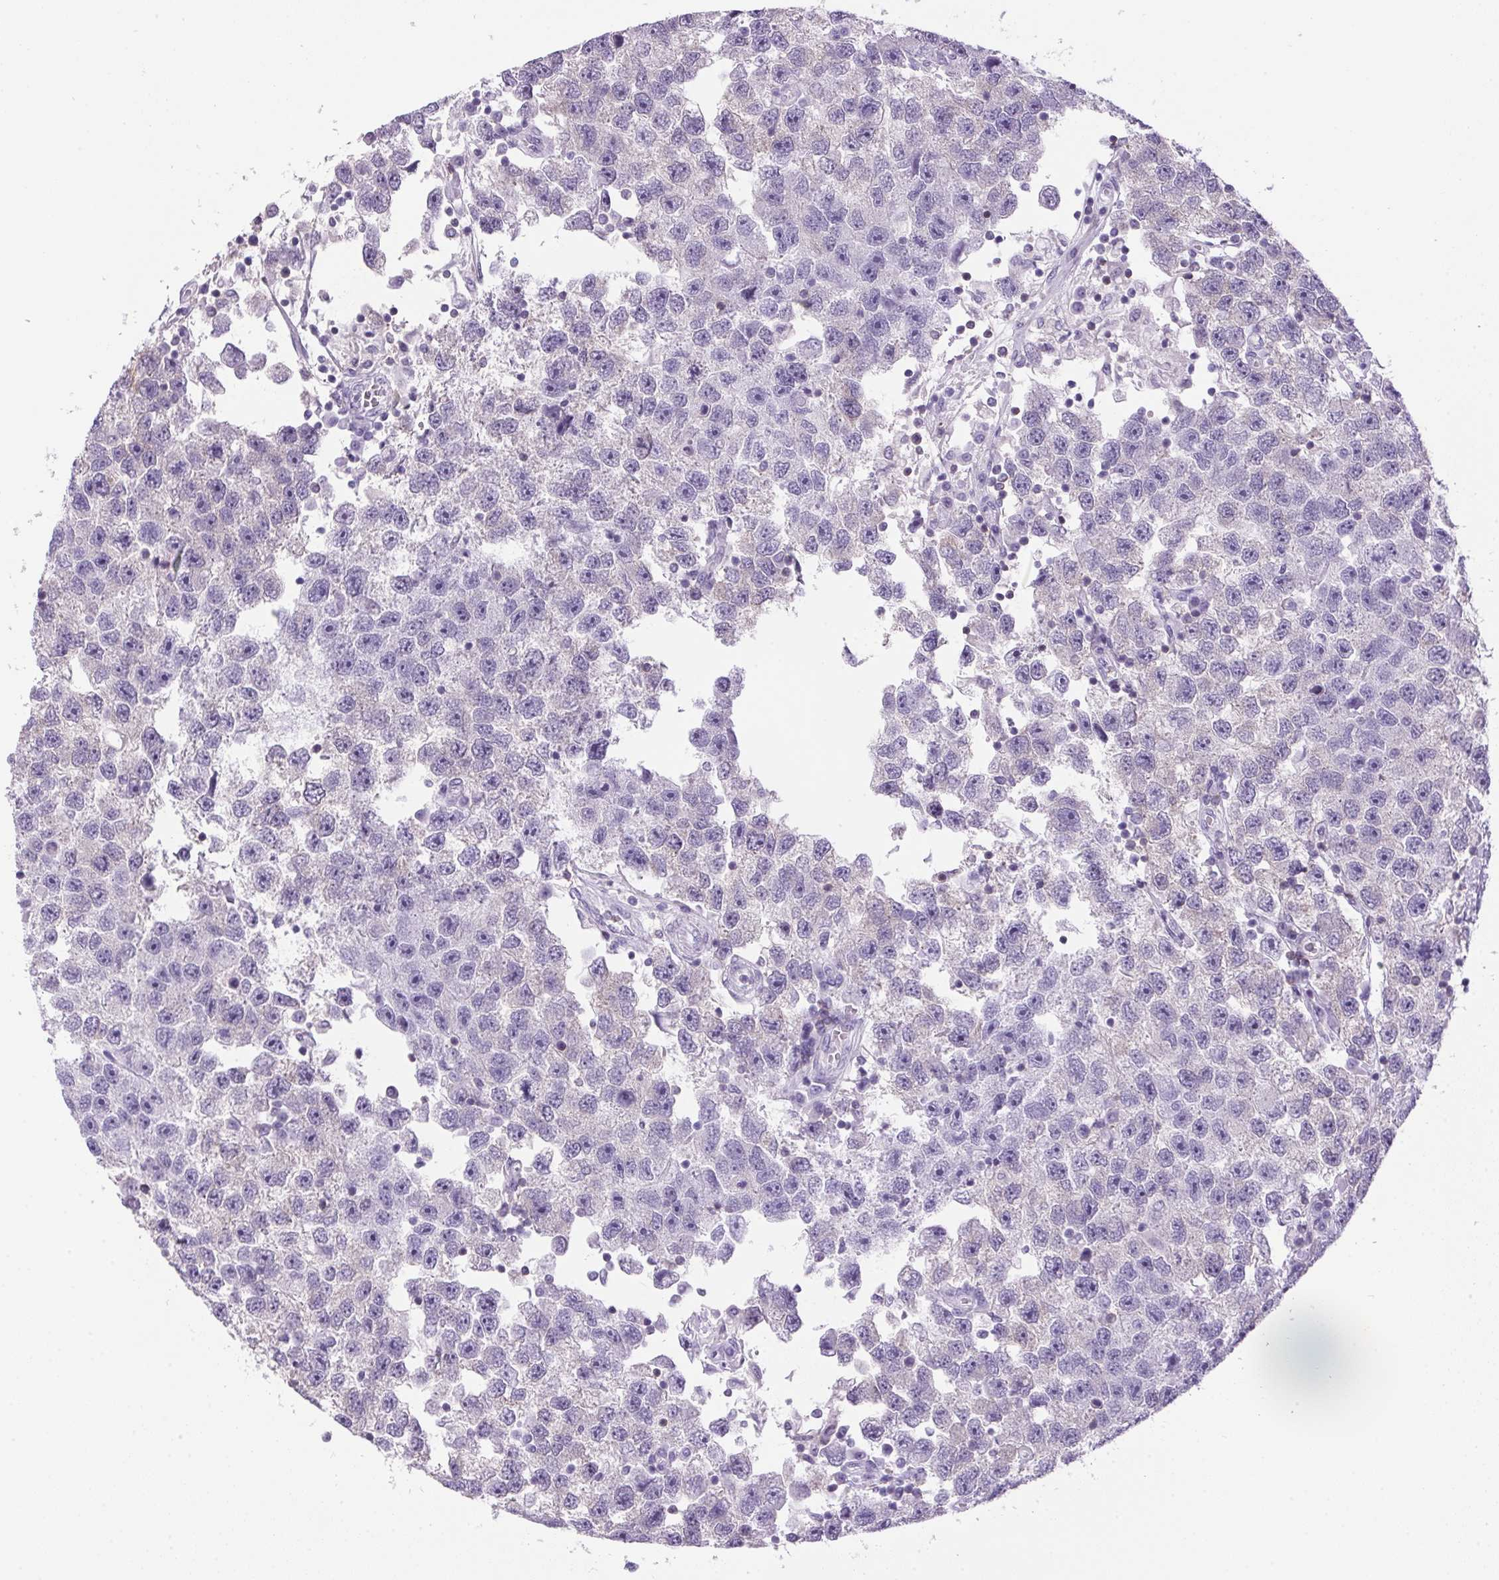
{"staining": {"intensity": "negative", "quantity": "none", "location": "none"}, "tissue": "testis cancer", "cell_type": "Tumor cells", "image_type": "cancer", "snomed": [{"axis": "morphology", "description": "Seminoma, NOS"}, {"axis": "topography", "description": "Testis"}], "caption": "The histopathology image demonstrates no significant staining in tumor cells of testis seminoma.", "gene": "S100A2", "patient": {"sex": "male", "age": 26}}